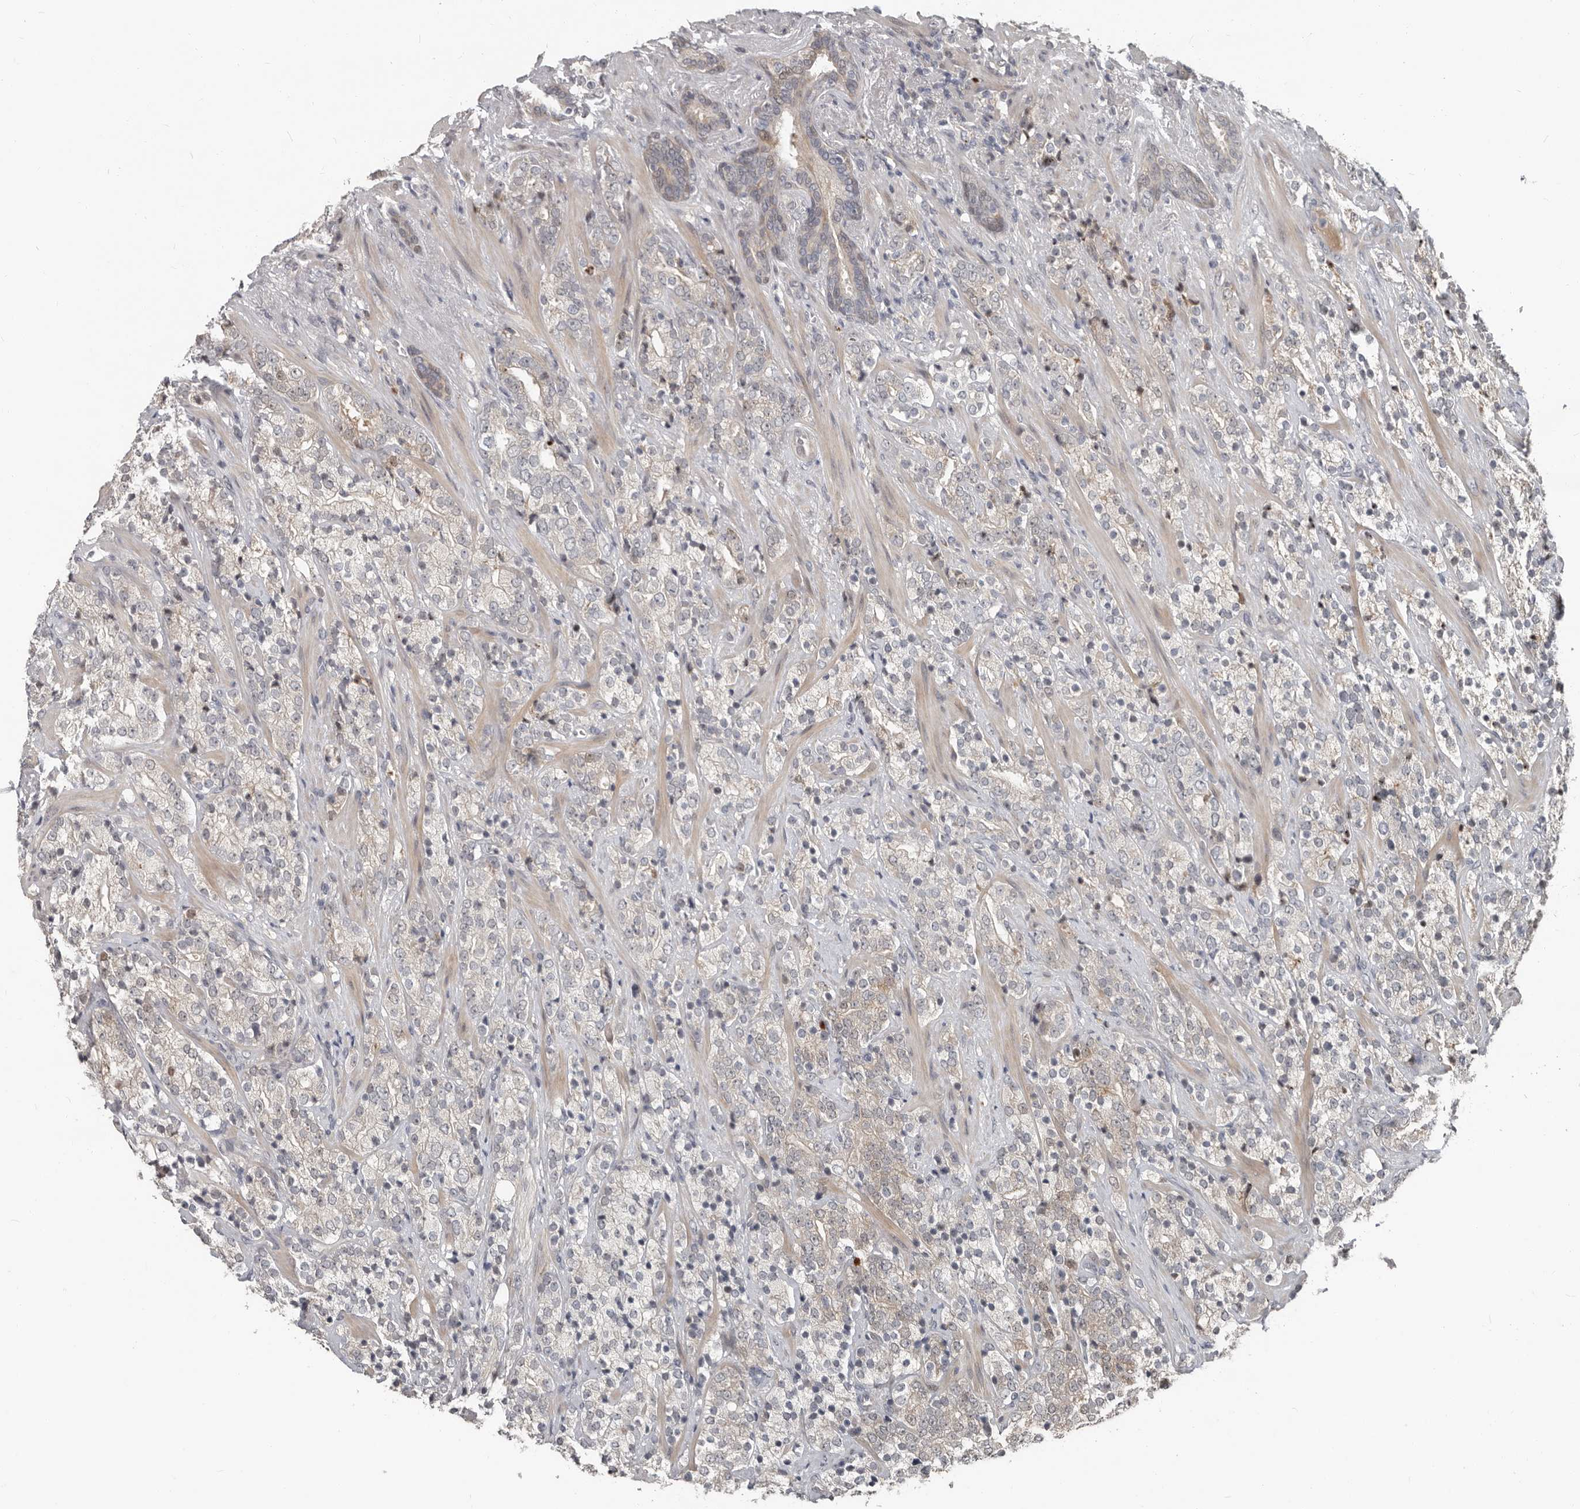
{"staining": {"intensity": "negative", "quantity": "none", "location": "none"}, "tissue": "prostate cancer", "cell_type": "Tumor cells", "image_type": "cancer", "snomed": [{"axis": "morphology", "description": "Adenocarcinoma, High grade"}, {"axis": "topography", "description": "Prostate"}], "caption": "Immunohistochemistry histopathology image of high-grade adenocarcinoma (prostate) stained for a protein (brown), which reveals no expression in tumor cells.", "gene": "APOL6", "patient": {"sex": "male", "age": 71}}